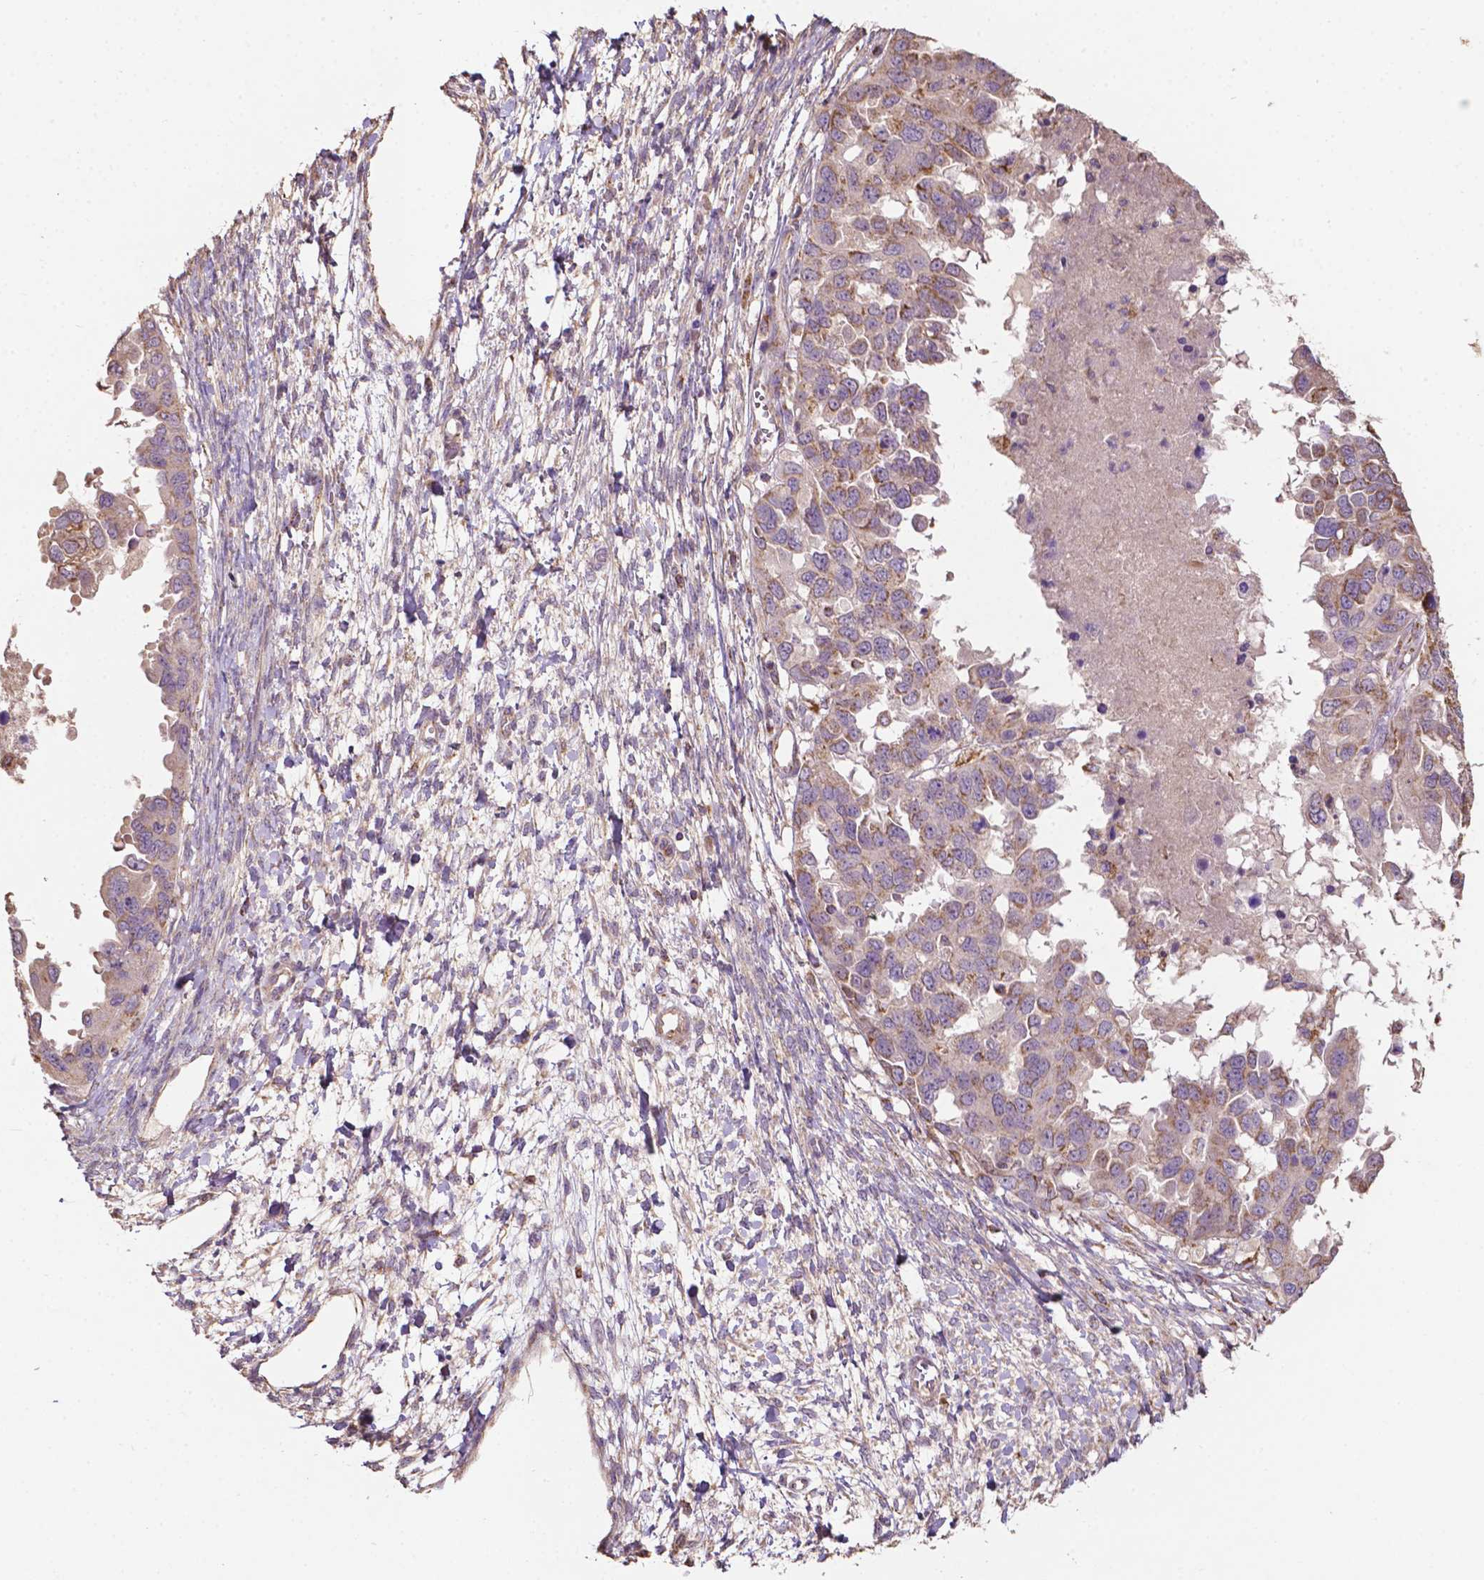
{"staining": {"intensity": "weak", "quantity": "25%-75%", "location": "cytoplasmic/membranous"}, "tissue": "ovarian cancer", "cell_type": "Tumor cells", "image_type": "cancer", "snomed": [{"axis": "morphology", "description": "Cystadenocarcinoma, serous, NOS"}, {"axis": "topography", "description": "Ovary"}], "caption": "A low amount of weak cytoplasmic/membranous expression is identified in about 25%-75% of tumor cells in ovarian serous cystadenocarcinoma tissue. The protein is stained brown, and the nuclei are stained in blue (DAB (3,3'-diaminobenzidine) IHC with brightfield microscopy, high magnification).", "gene": "LRR1", "patient": {"sex": "female", "age": 53}}